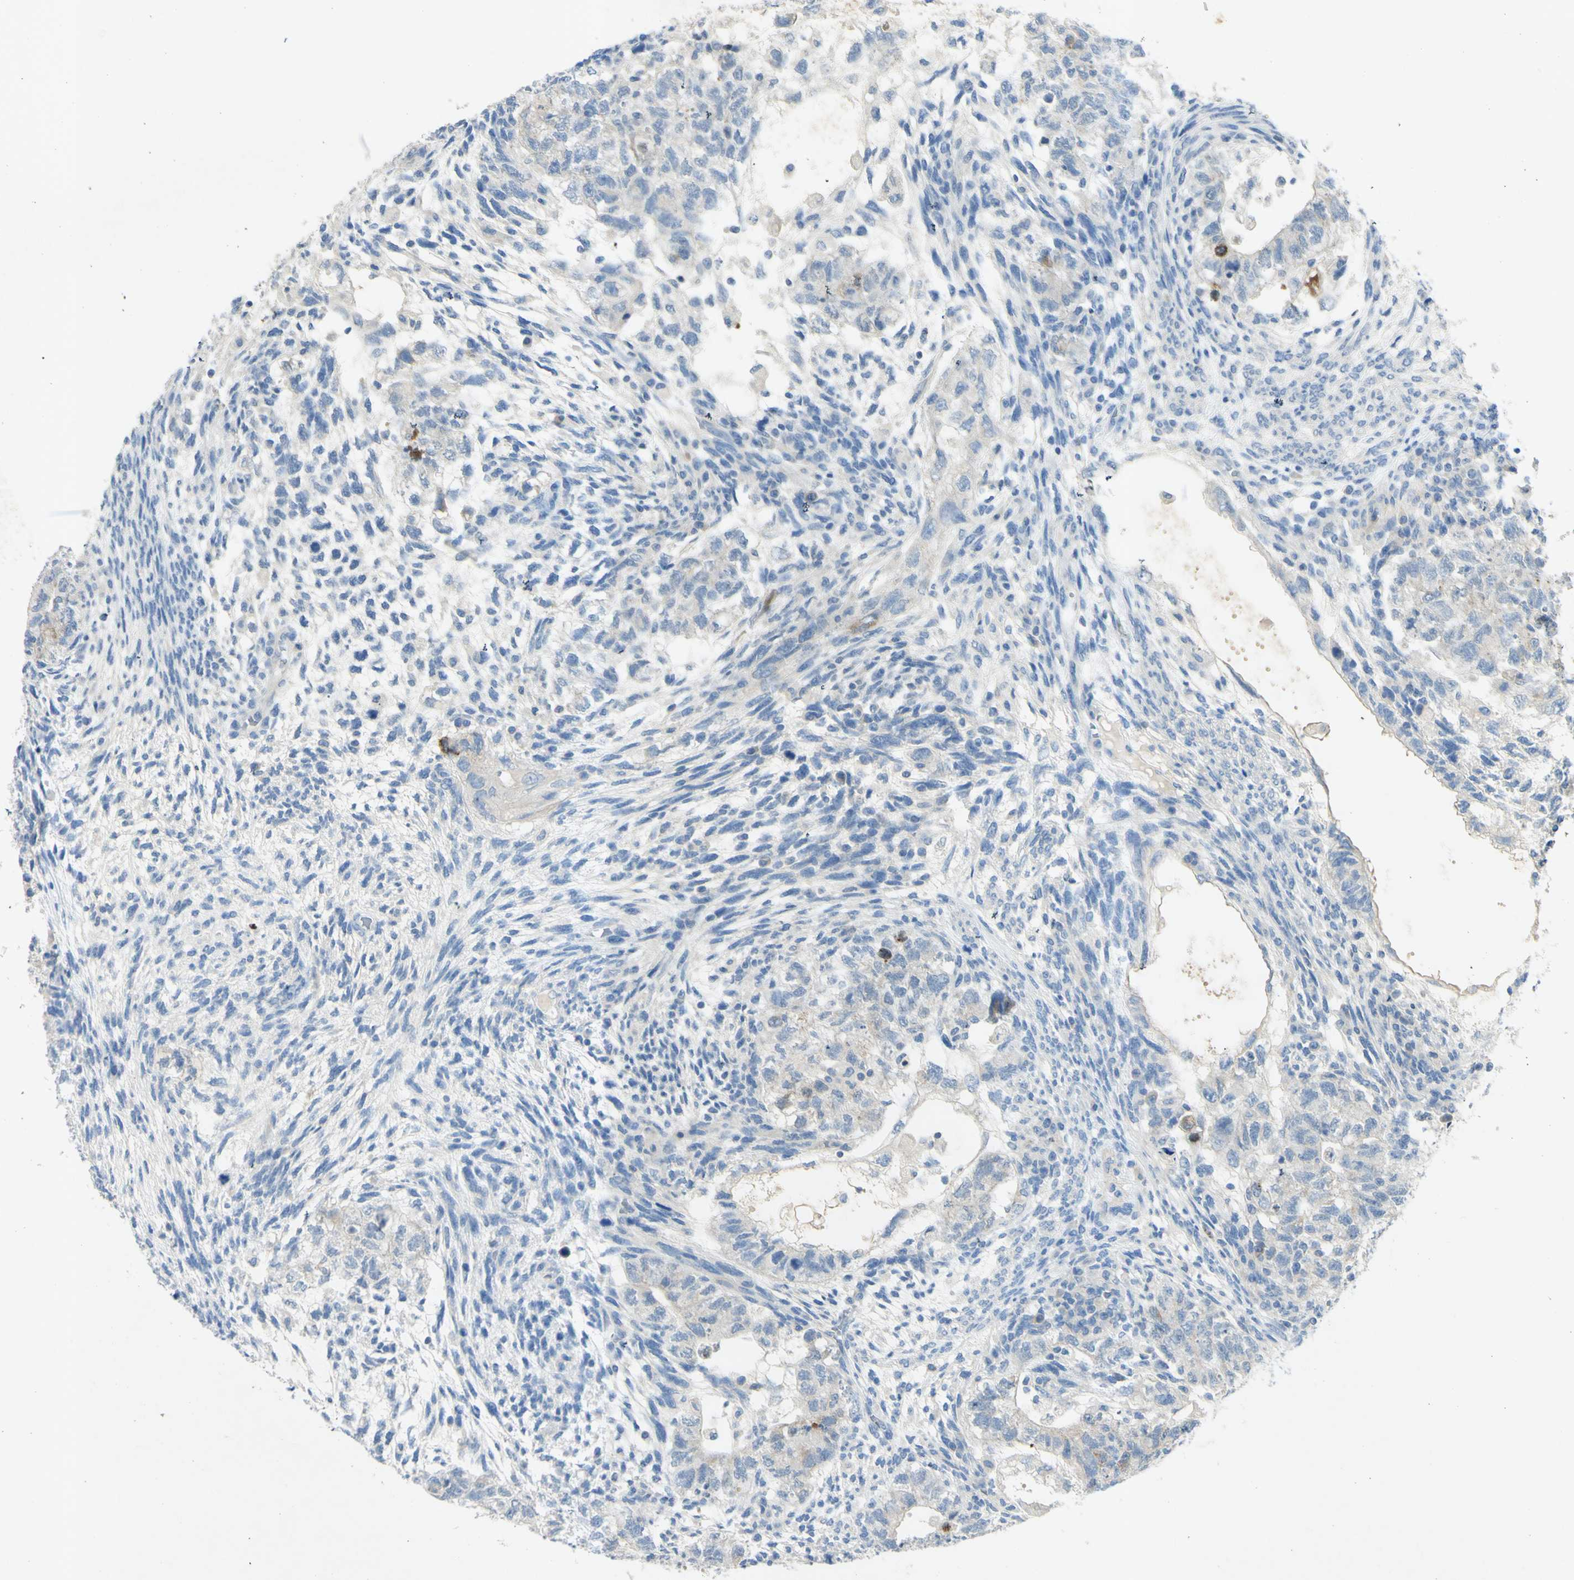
{"staining": {"intensity": "negative", "quantity": "none", "location": "none"}, "tissue": "testis cancer", "cell_type": "Tumor cells", "image_type": "cancer", "snomed": [{"axis": "morphology", "description": "Normal tissue, NOS"}, {"axis": "morphology", "description": "Carcinoma, Embryonal, NOS"}, {"axis": "topography", "description": "Testis"}], "caption": "The photomicrograph displays no significant expression in tumor cells of testis cancer (embryonal carcinoma).", "gene": "GDF15", "patient": {"sex": "male", "age": 36}}